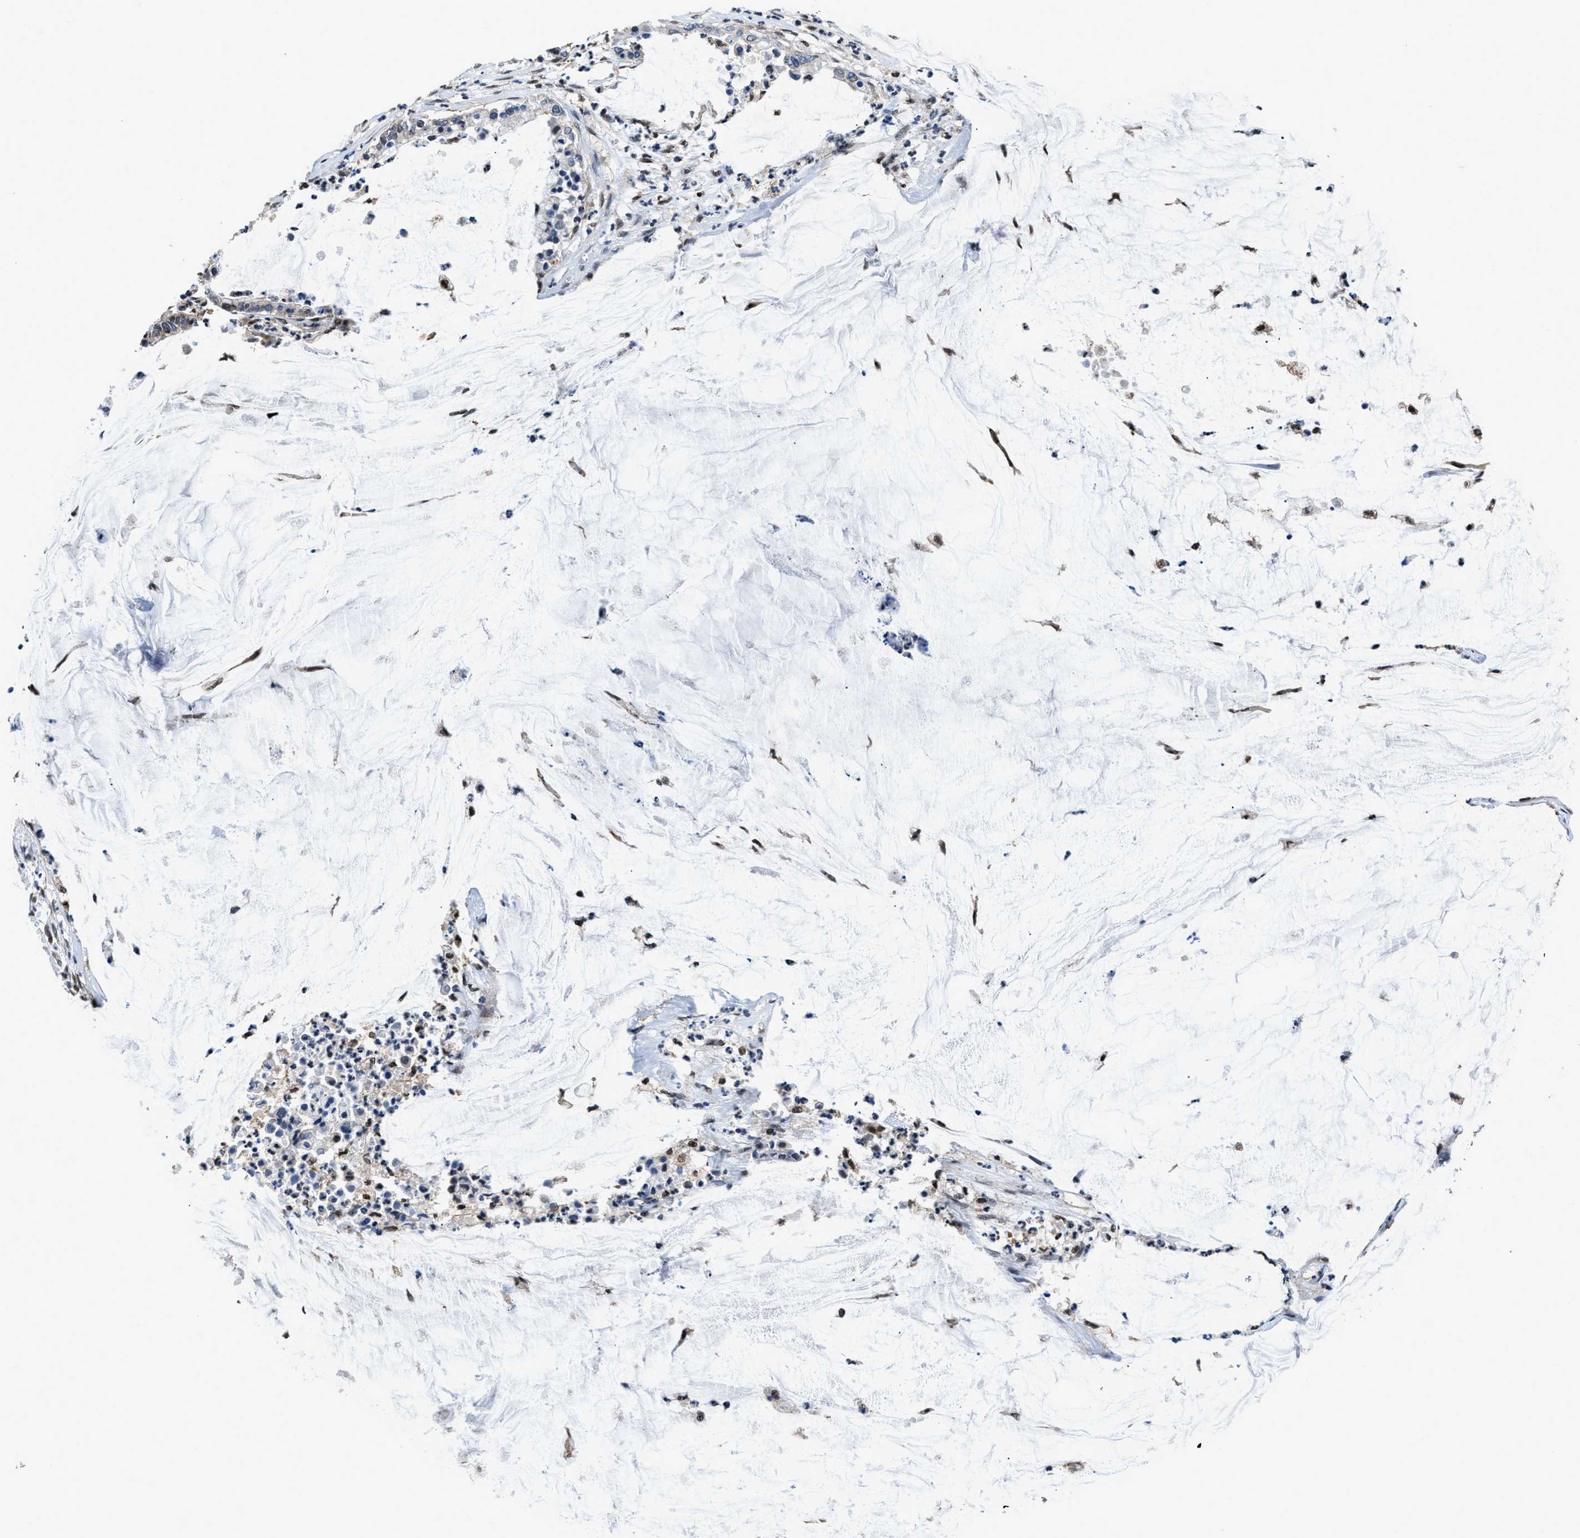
{"staining": {"intensity": "moderate", "quantity": "<25%", "location": "nuclear"}, "tissue": "pancreatic cancer", "cell_type": "Tumor cells", "image_type": "cancer", "snomed": [{"axis": "morphology", "description": "Adenocarcinoma, NOS"}, {"axis": "topography", "description": "Pancreas"}], "caption": "Protein staining displays moderate nuclear staining in approximately <25% of tumor cells in pancreatic cancer.", "gene": "HNRNPH2", "patient": {"sex": "male", "age": 41}}